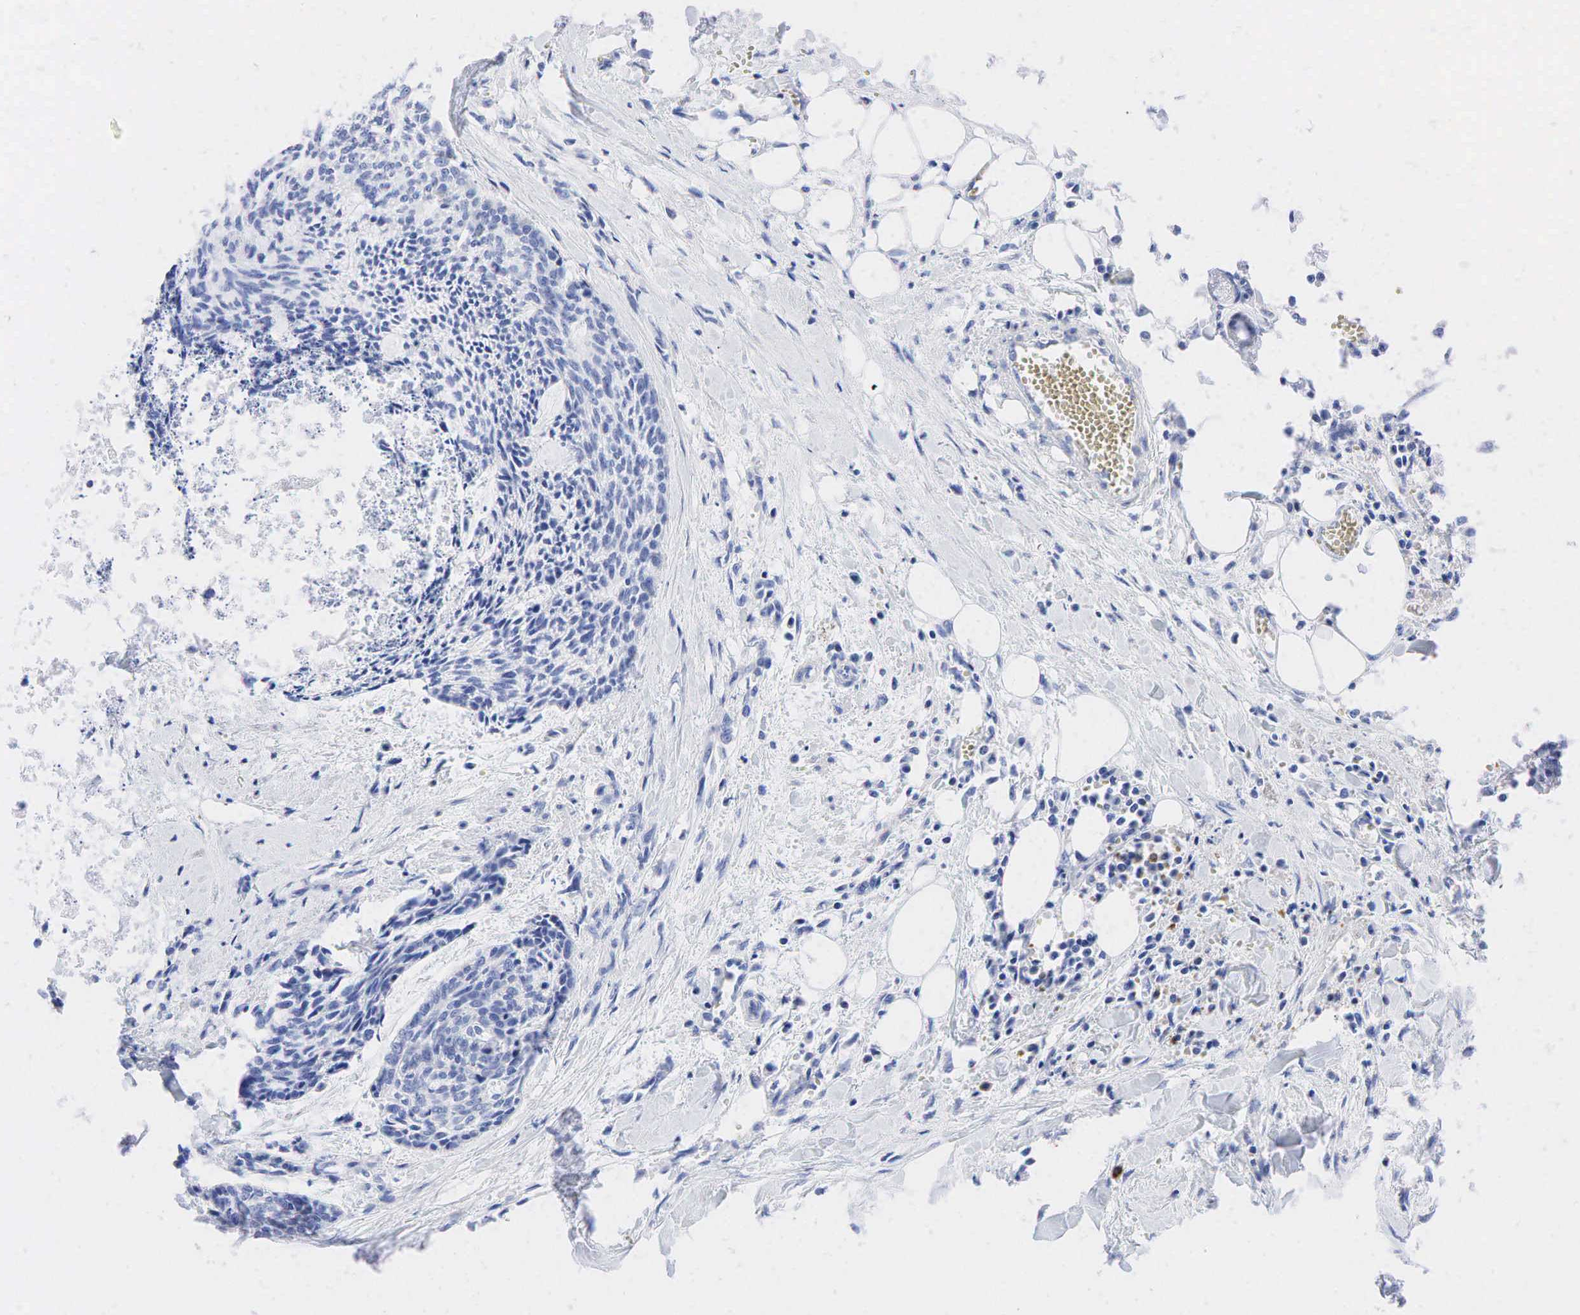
{"staining": {"intensity": "negative", "quantity": "none", "location": "none"}, "tissue": "head and neck cancer", "cell_type": "Tumor cells", "image_type": "cancer", "snomed": [{"axis": "morphology", "description": "Squamous cell carcinoma, NOS"}, {"axis": "topography", "description": "Salivary gland"}, {"axis": "topography", "description": "Head-Neck"}], "caption": "Tumor cells are negative for brown protein staining in squamous cell carcinoma (head and neck).", "gene": "NKX2-1", "patient": {"sex": "male", "age": 70}}